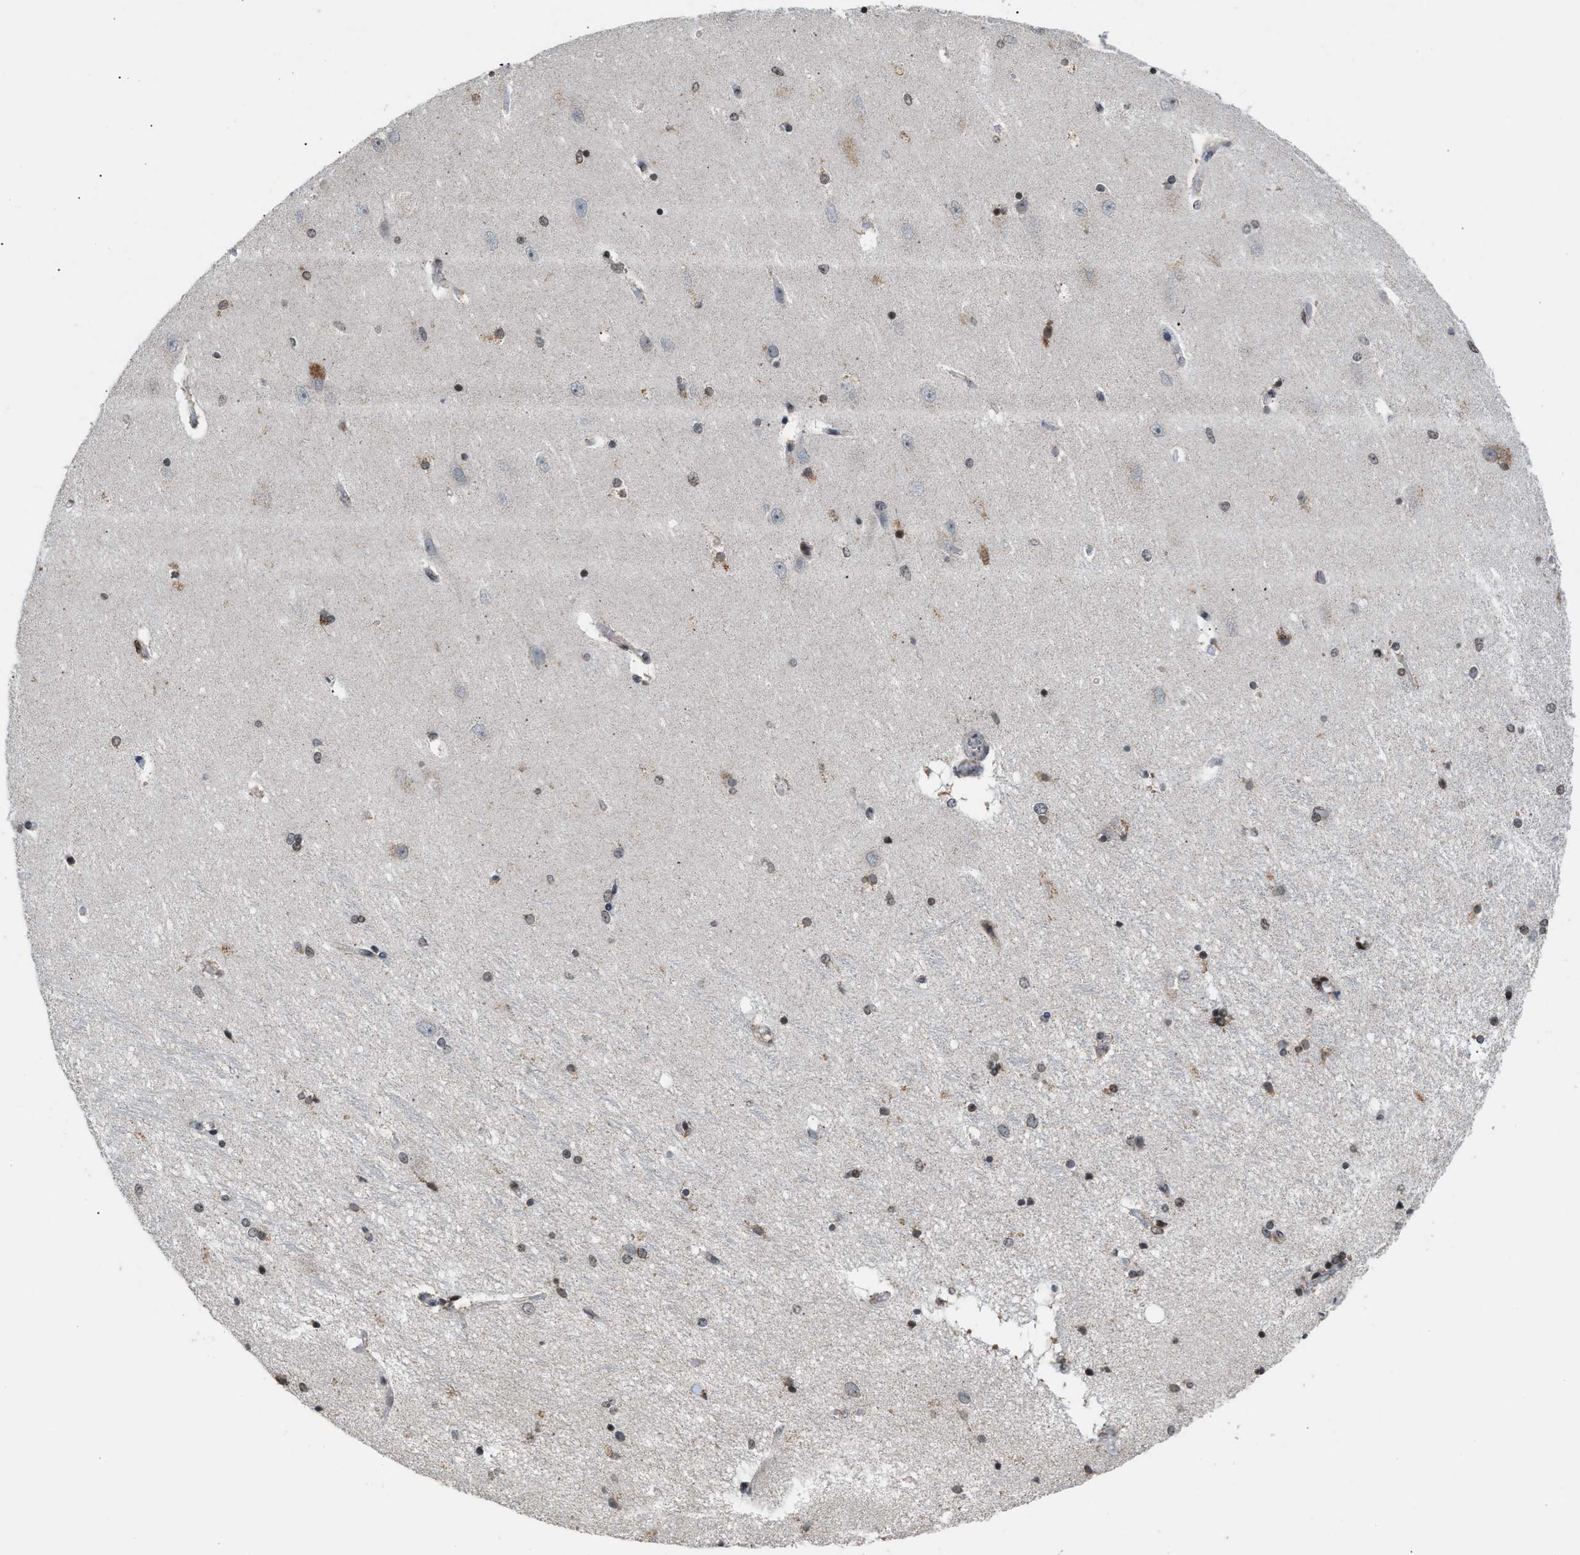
{"staining": {"intensity": "moderate", "quantity": "25%-75%", "location": "nuclear"}, "tissue": "hippocampus", "cell_type": "Glial cells", "image_type": "normal", "snomed": [{"axis": "morphology", "description": "Normal tissue, NOS"}, {"axis": "topography", "description": "Hippocampus"}], "caption": "A micrograph of hippocampus stained for a protein displays moderate nuclear brown staining in glial cells. (Stains: DAB in brown, nuclei in blue, Microscopy: brightfield microscopy at high magnification).", "gene": "PRUNE2", "patient": {"sex": "female", "age": 54}}